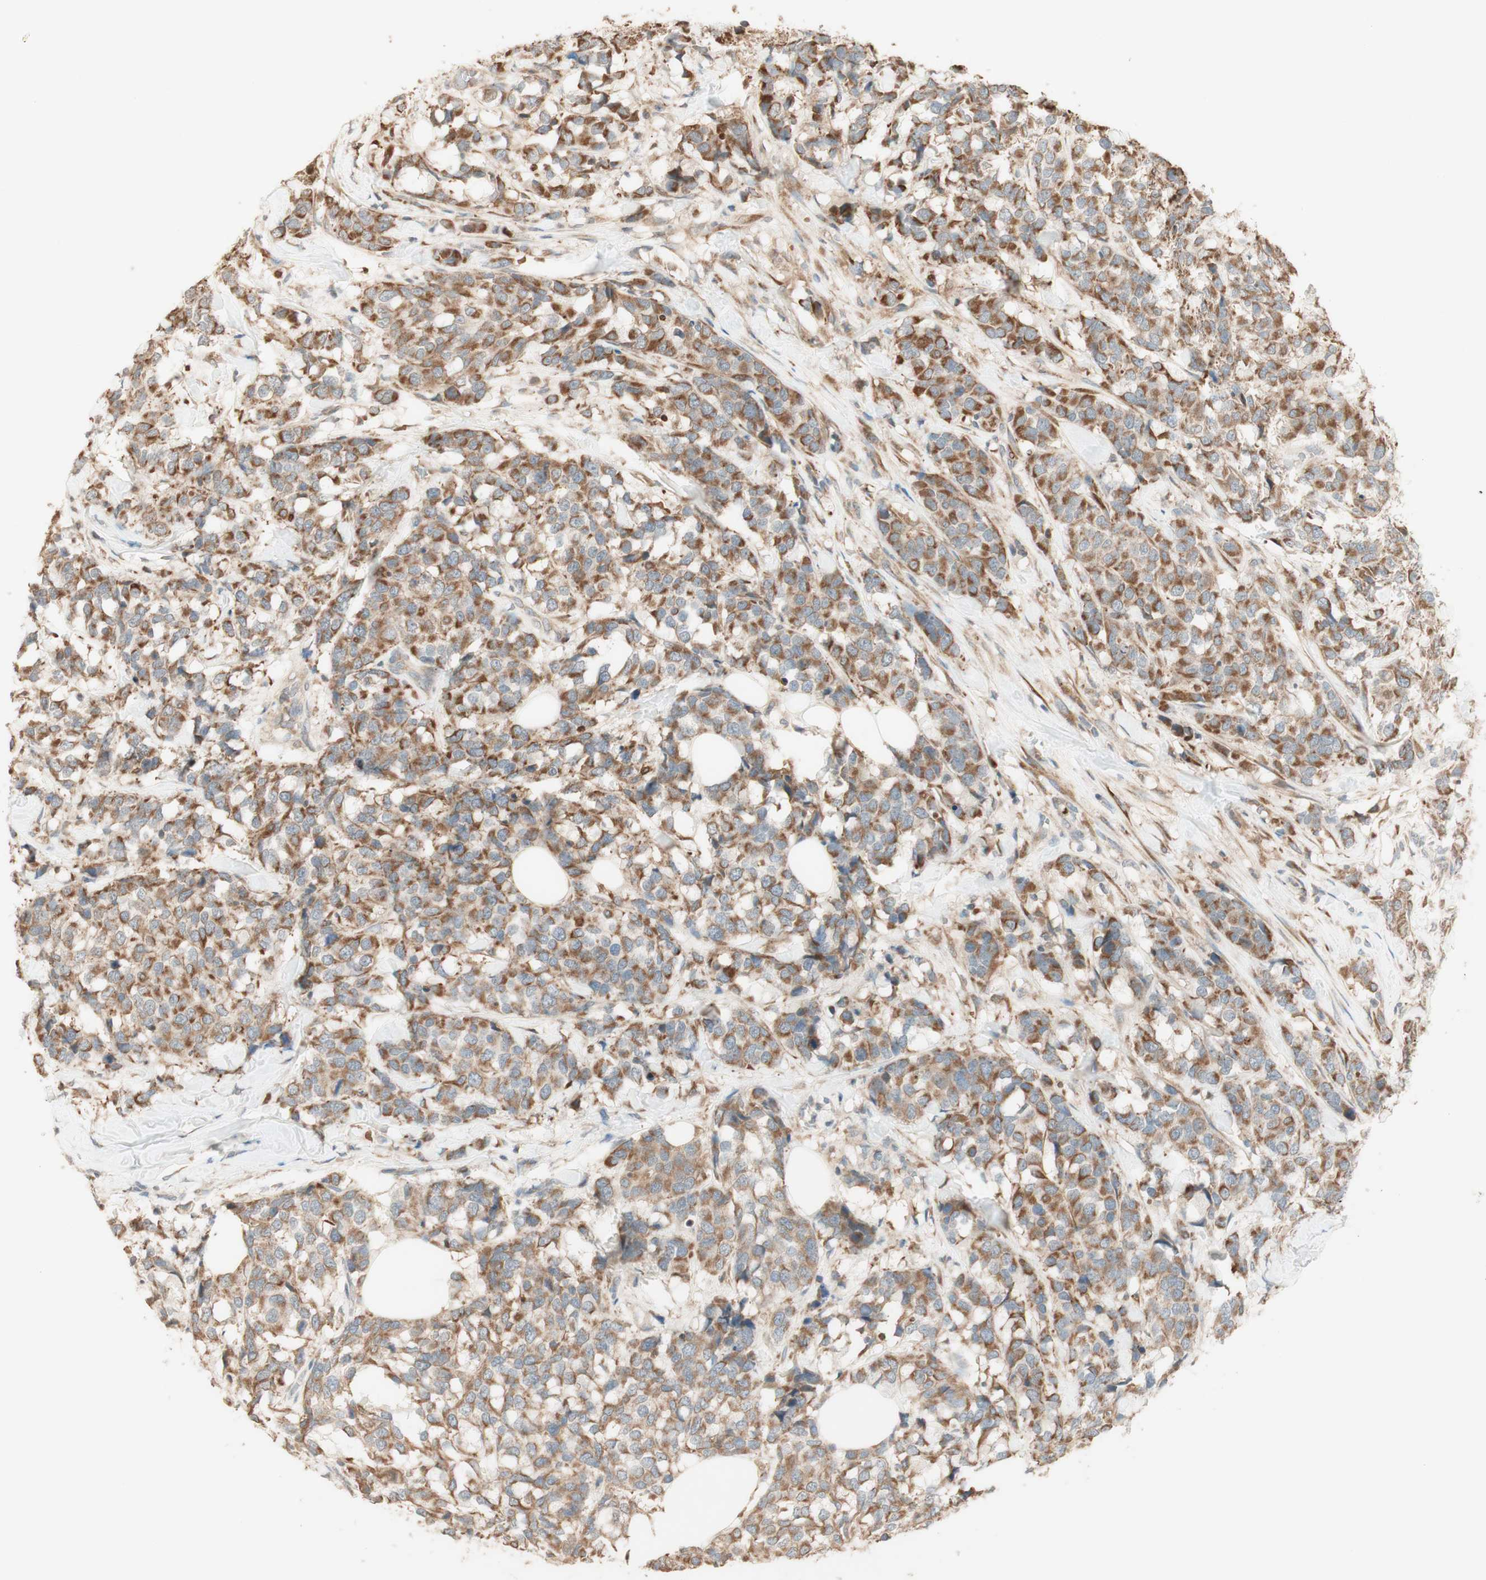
{"staining": {"intensity": "moderate", "quantity": ">75%", "location": "cytoplasmic/membranous"}, "tissue": "breast cancer", "cell_type": "Tumor cells", "image_type": "cancer", "snomed": [{"axis": "morphology", "description": "Lobular carcinoma"}, {"axis": "topography", "description": "Breast"}], "caption": "Approximately >75% of tumor cells in breast cancer (lobular carcinoma) demonstrate moderate cytoplasmic/membranous protein positivity as visualized by brown immunohistochemical staining.", "gene": "CLCN2", "patient": {"sex": "female", "age": 59}}